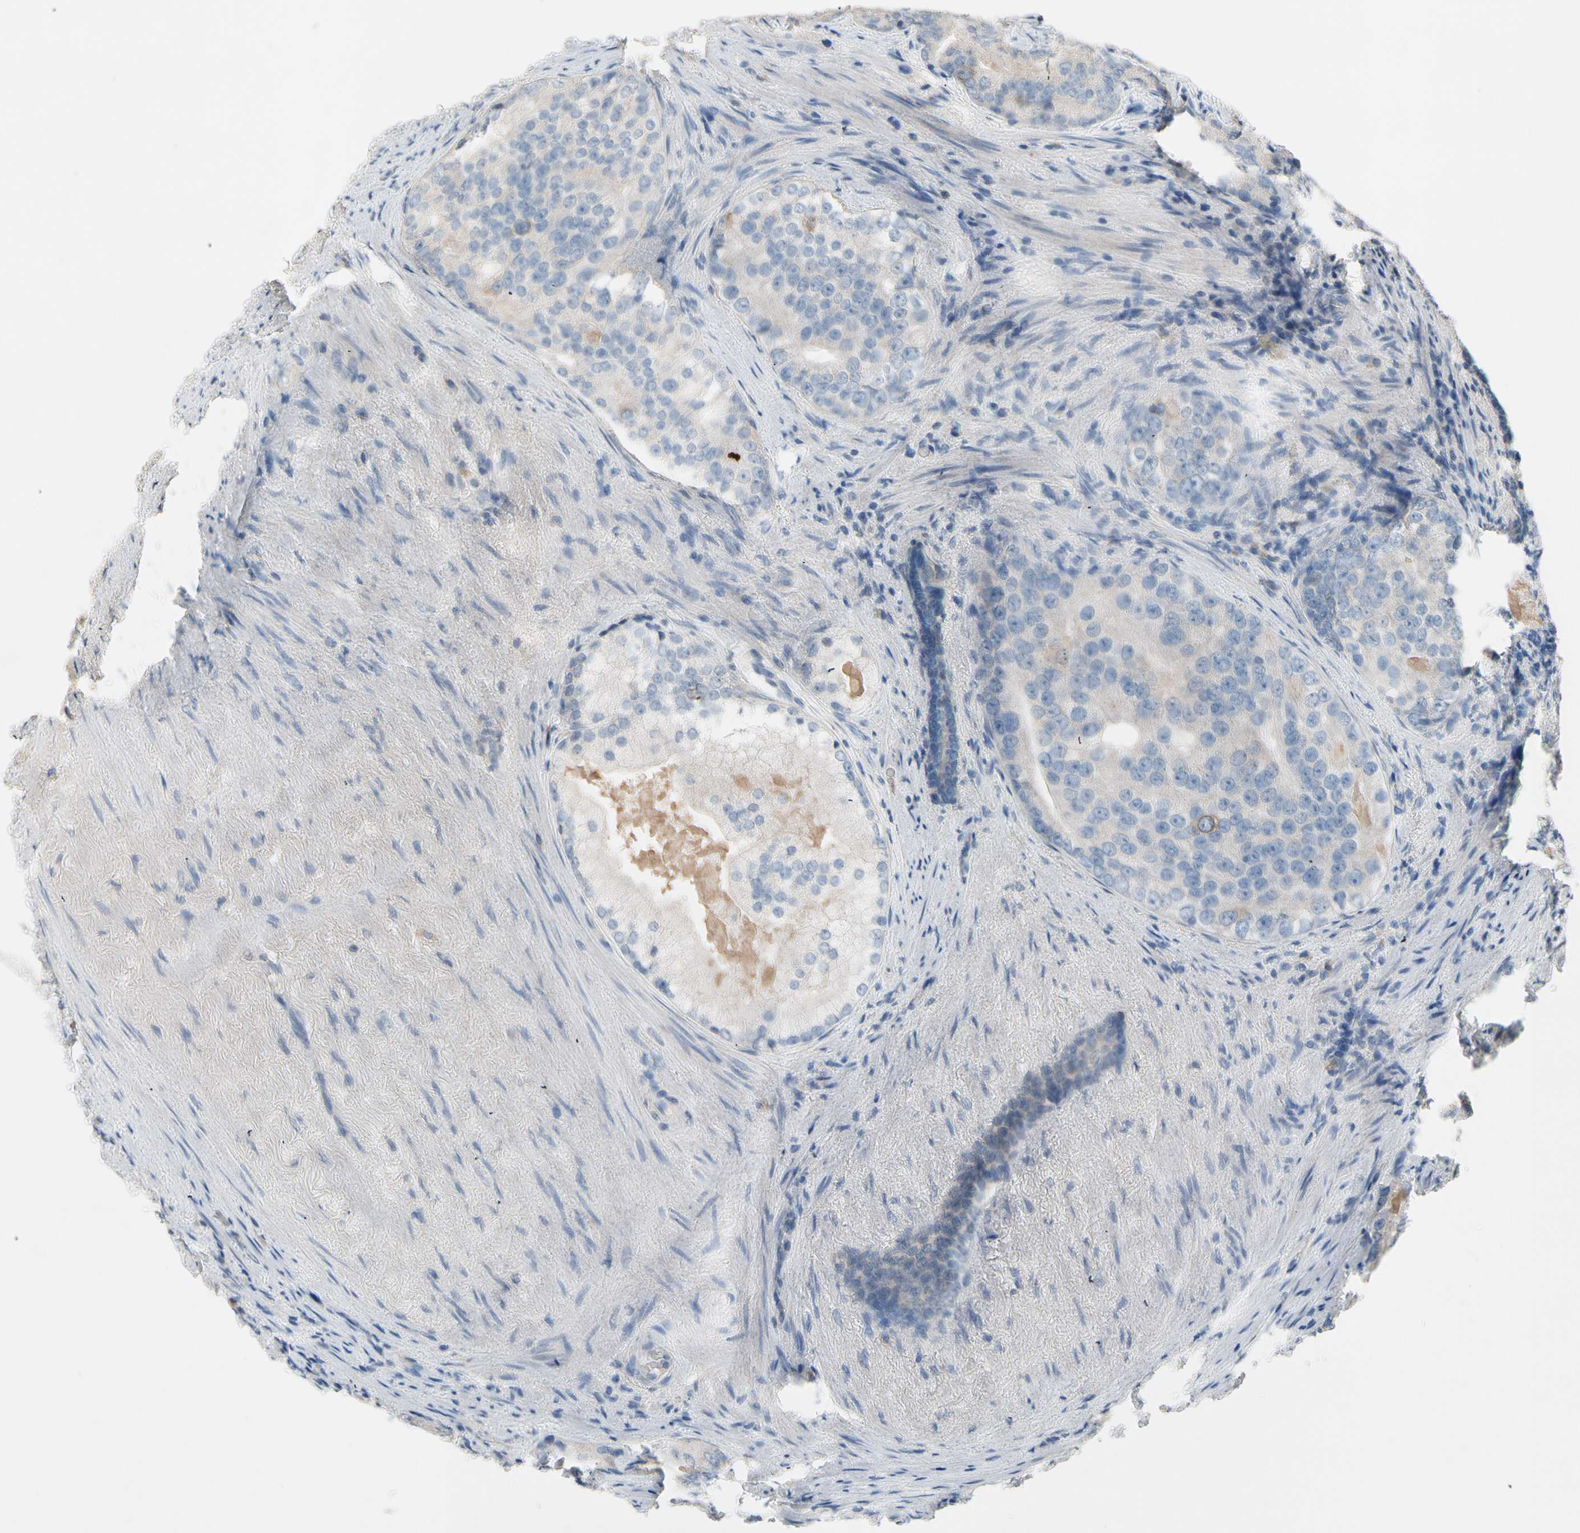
{"staining": {"intensity": "negative", "quantity": "none", "location": "none"}, "tissue": "prostate cancer", "cell_type": "Tumor cells", "image_type": "cancer", "snomed": [{"axis": "morphology", "description": "Adenocarcinoma, High grade"}, {"axis": "topography", "description": "Prostate"}], "caption": "An immunohistochemistry histopathology image of adenocarcinoma (high-grade) (prostate) is shown. There is no staining in tumor cells of adenocarcinoma (high-grade) (prostate).", "gene": "CKAP2", "patient": {"sex": "male", "age": 66}}